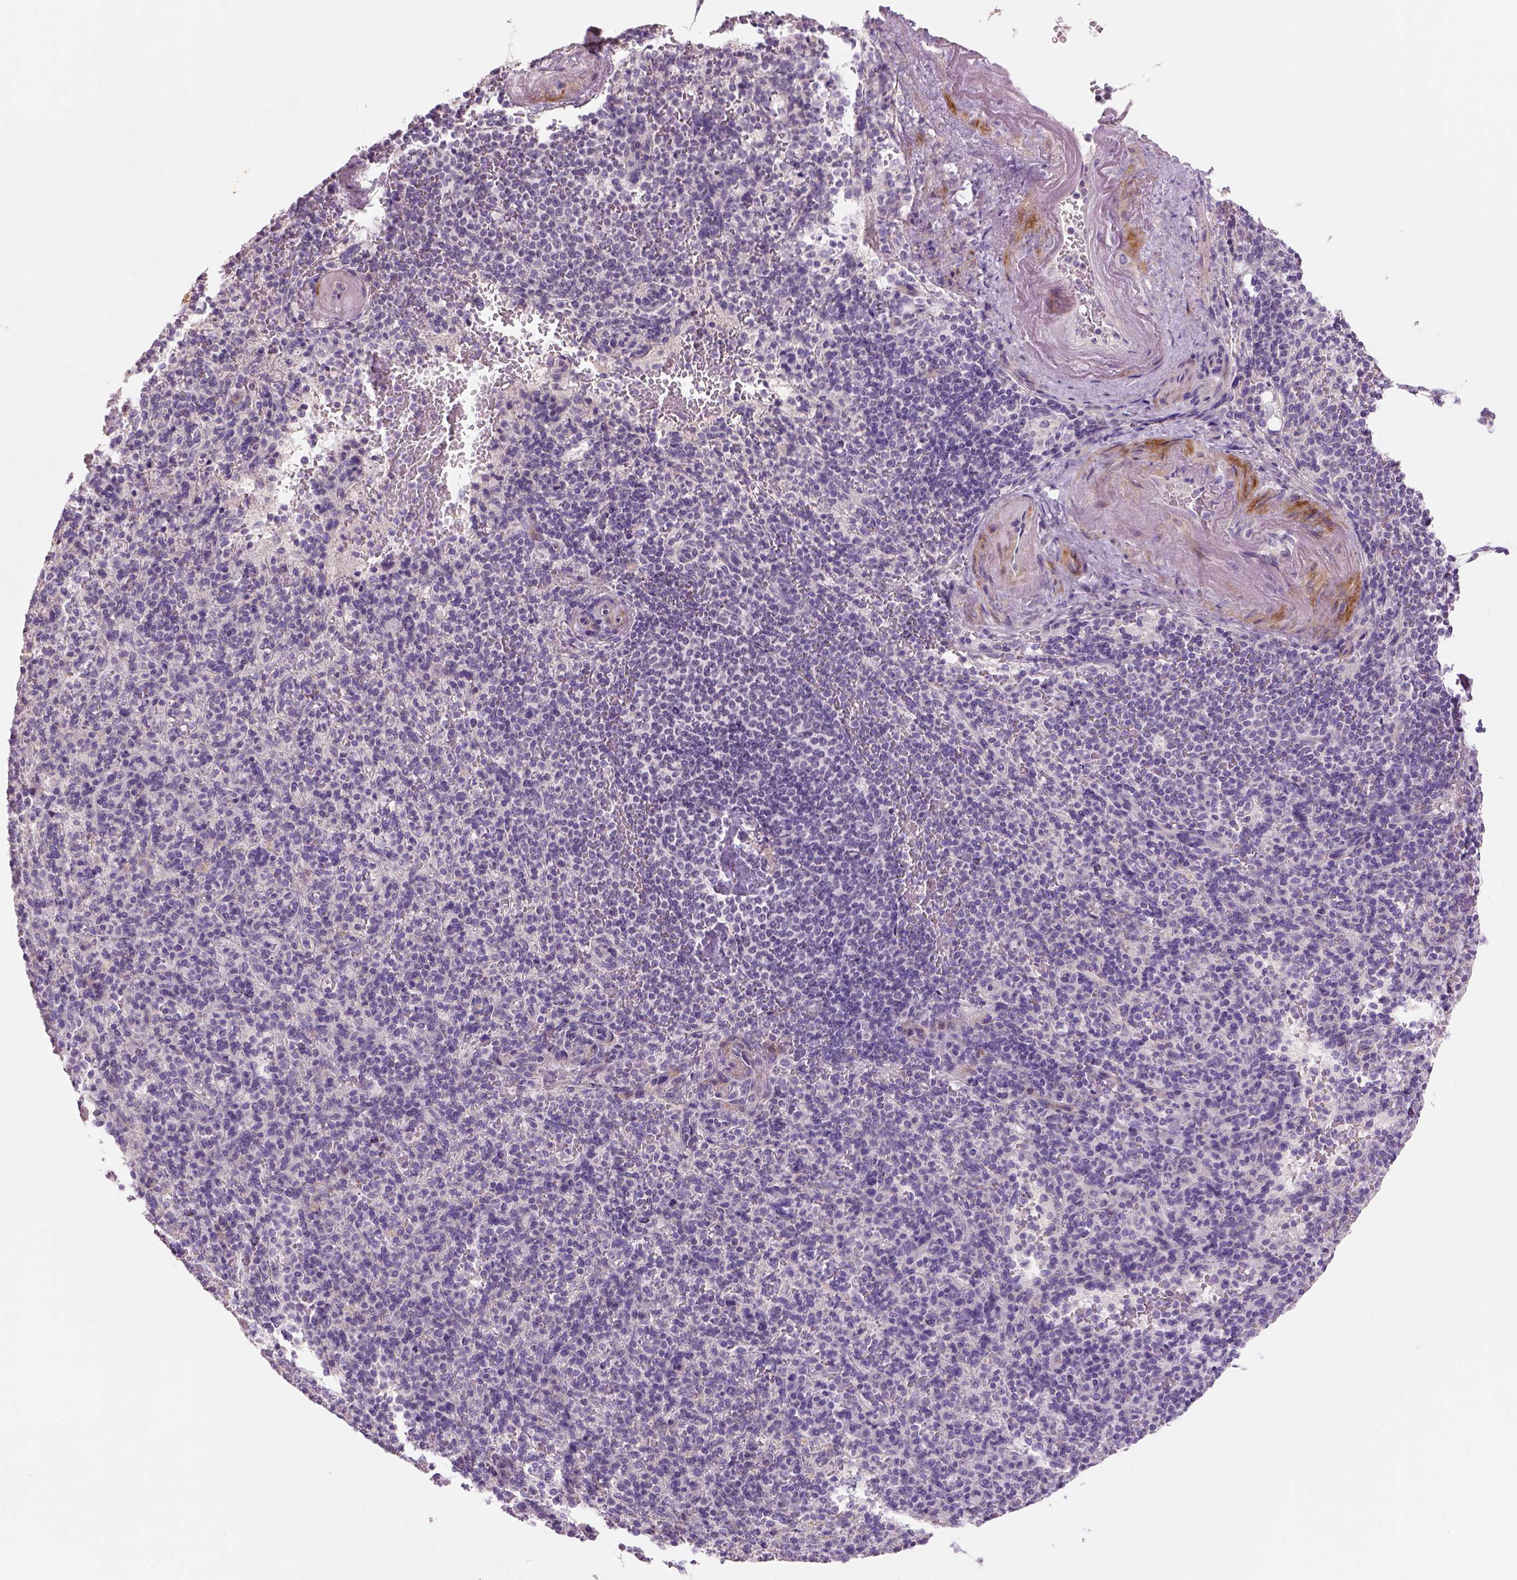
{"staining": {"intensity": "negative", "quantity": "none", "location": "none"}, "tissue": "spleen", "cell_type": "Cells in red pulp", "image_type": "normal", "snomed": [{"axis": "morphology", "description": "Normal tissue, NOS"}, {"axis": "topography", "description": "Spleen"}], "caption": "Histopathology image shows no protein positivity in cells in red pulp of benign spleen. (DAB immunohistochemistry (IHC), high magnification).", "gene": "NUDT6", "patient": {"sex": "female", "age": 74}}